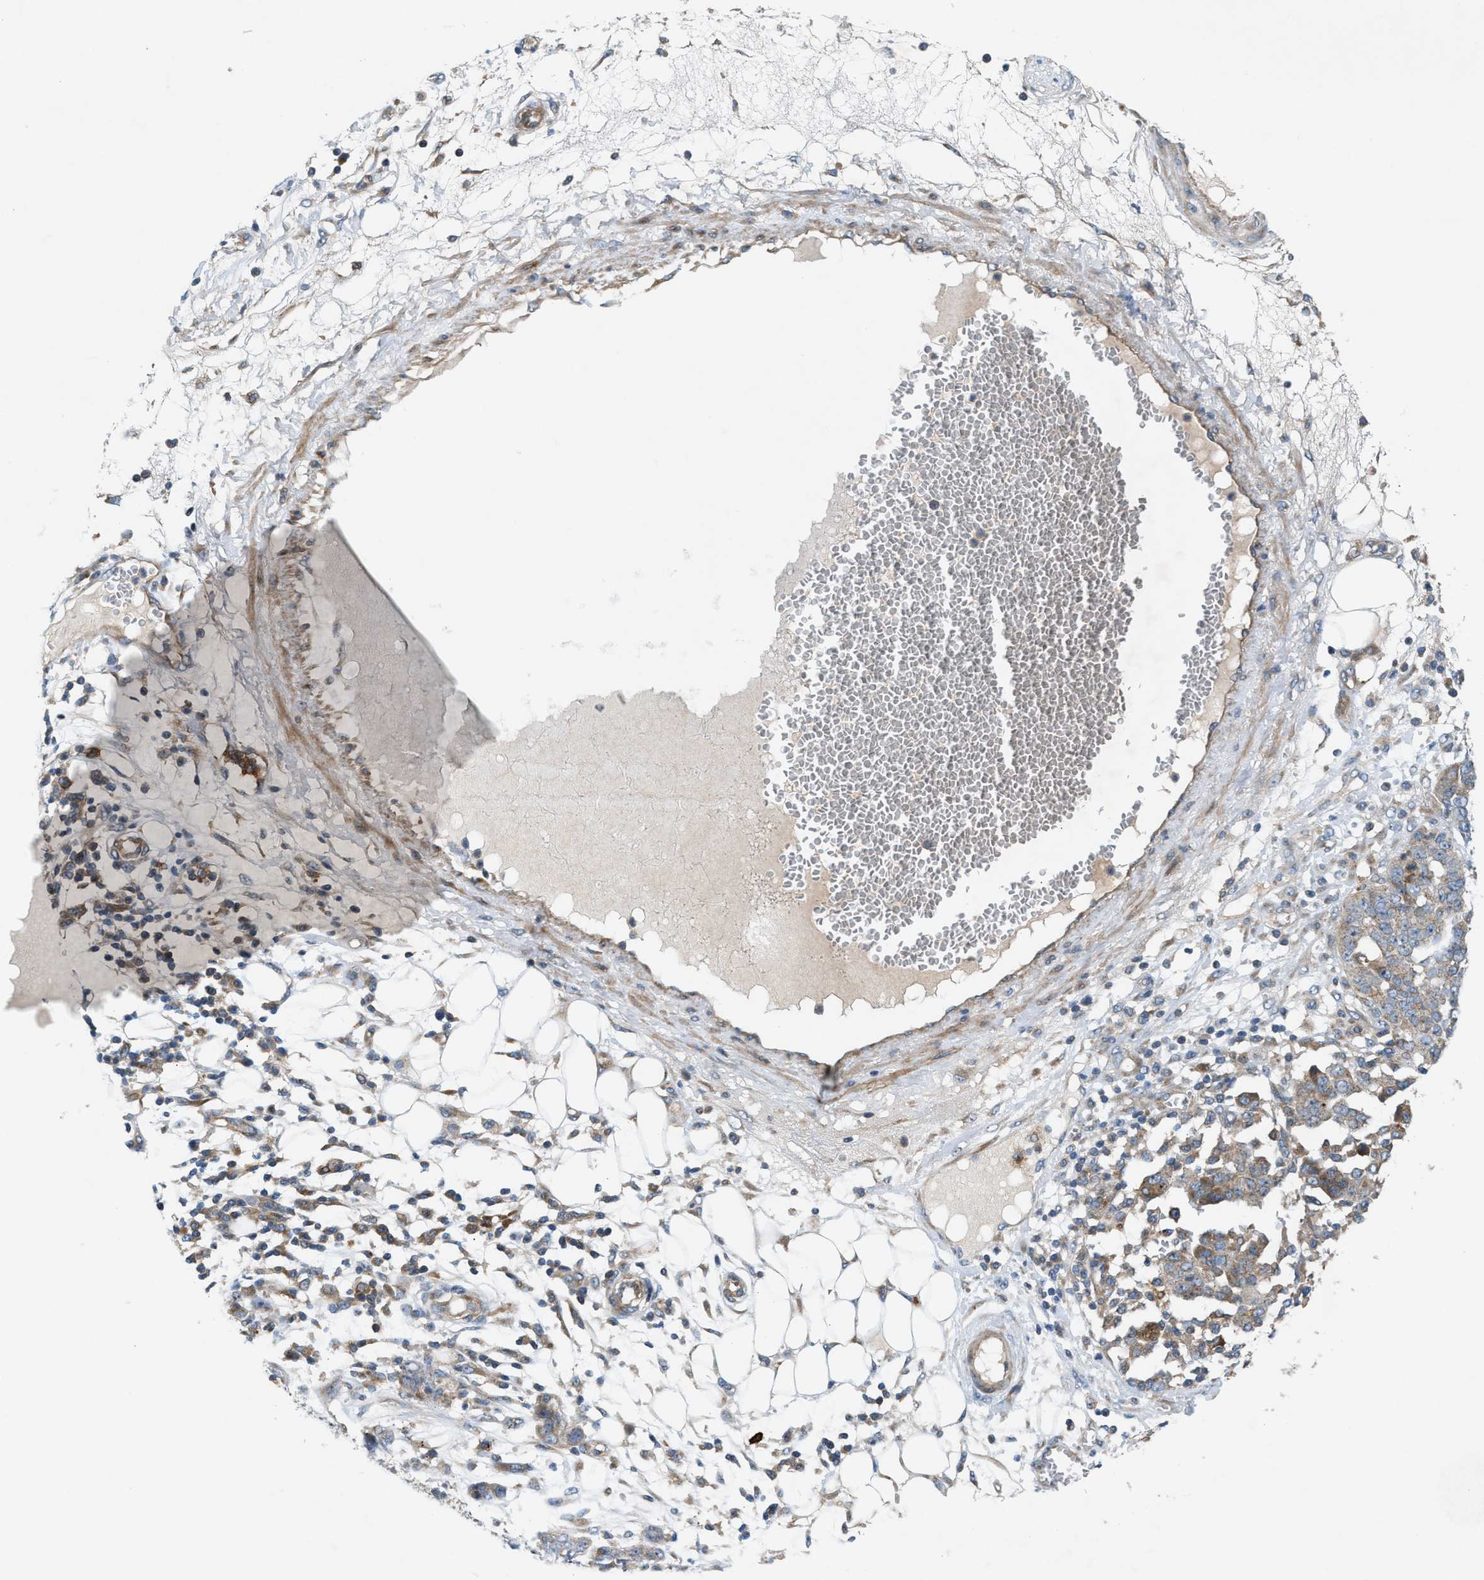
{"staining": {"intensity": "weak", "quantity": "<25%", "location": "cytoplasmic/membranous"}, "tissue": "ovarian cancer", "cell_type": "Tumor cells", "image_type": "cancer", "snomed": [{"axis": "morphology", "description": "Cystadenocarcinoma, serous, NOS"}, {"axis": "topography", "description": "Soft tissue"}, {"axis": "topography", "description": "Ovary"}], "caption": "This is an immunohistochemistry image of human serous cystadenocarcinoma (ovarian). There is no staining in tumor cells.", "gene": "CYB5D1", "patient": {"sex": "female", "age": 57}}